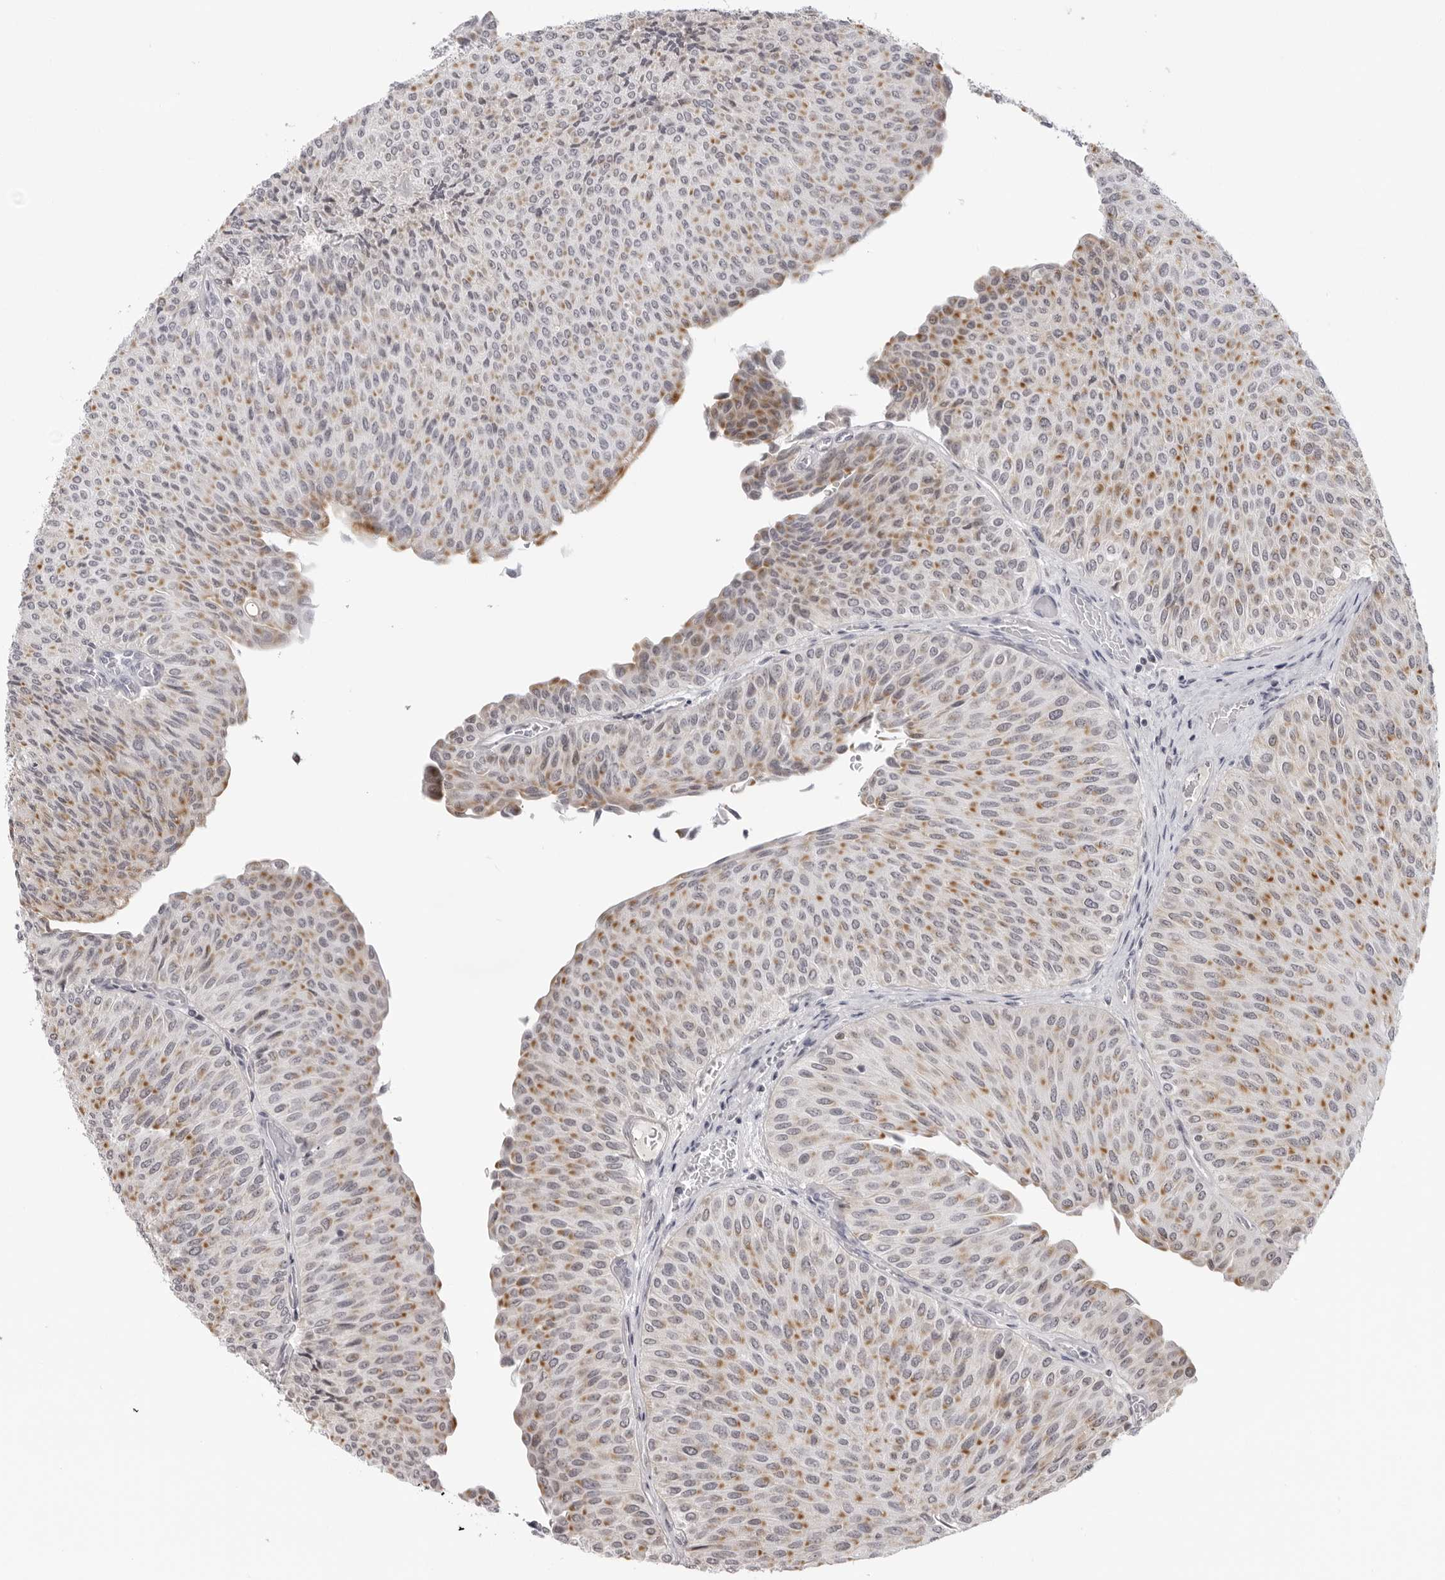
{"staining": {"intensity": "moderate", "quantity": ">75%", "location": "cytoplasmic/membranous"}, "tissue": "urothelial cancer", "cell_type": "Tumor cells", "image_type": "cancer", "snomed": [{"axis": "morphology", "description": "Urothelial carcinoma, Low grade"}, {"axis": "topography", "description": "Urinary bladder"}], "caption": "Immunohistochemical staining of human urothelial carcinoma (low-grade) shows moderate cytoplasmic/membranous protein positivity in about >75% of tumor cells.", "gene": "ACP6", "patient": {"sex": "male", "age": 78}}